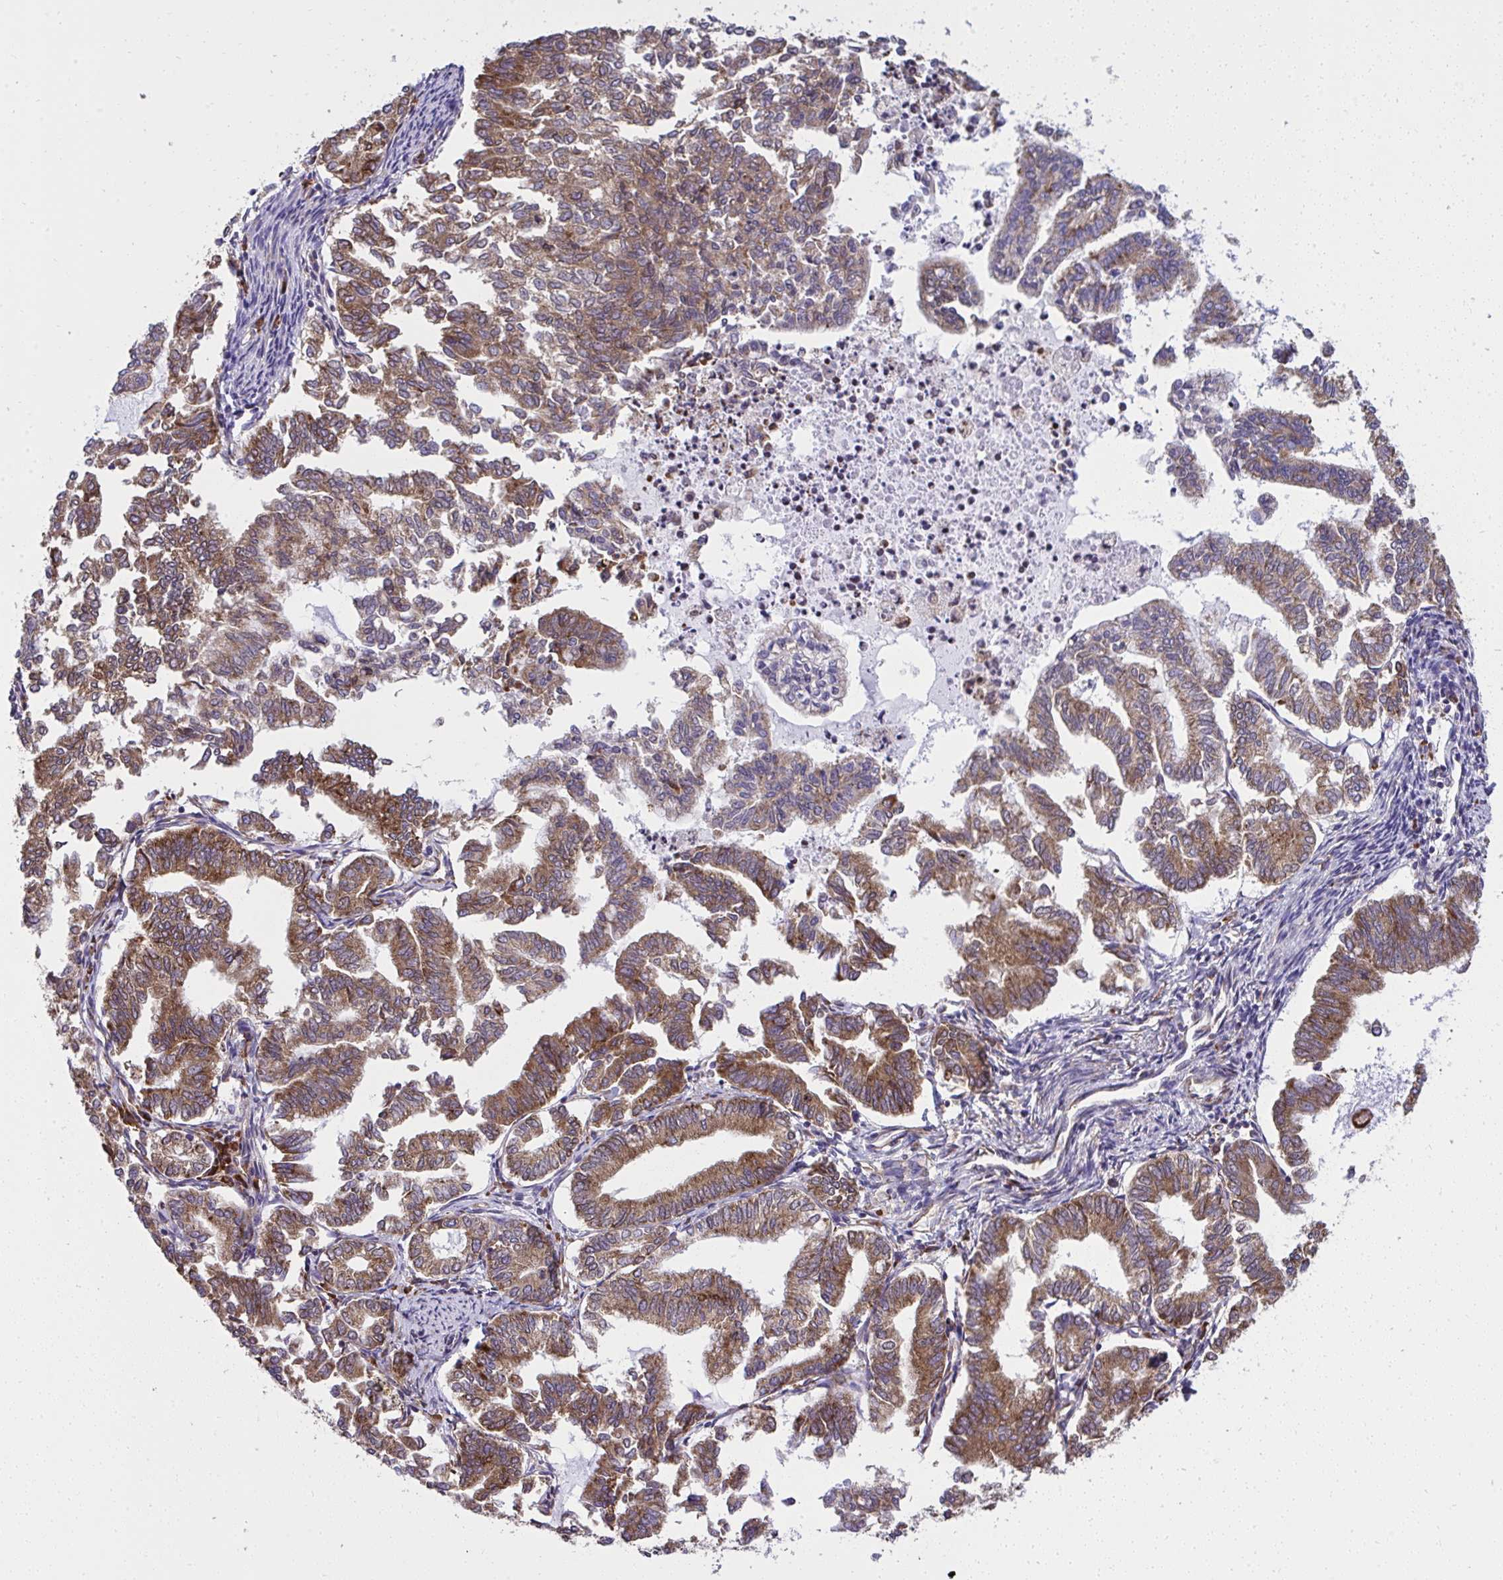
{"staining": {"intensity": "strong", "quantity": ">75%", "location": "cytoplasmic/membranous"}, "tissue": "endometrial cancer", "cell_type": "Tumor cells", "image_type": "cancer", "snomed": [{"axis": "morphology", "description": "Adenocarcinoma, NOS"}, {"axis": "topography", "description": "Endometrium"}], "caption": "High-power microscopy captured an immunohistochemistry image of endometrial adenocarcinoma, revealing strong cytoplasmic/membranous staining in about >75% of tumor cells.", "gene": "RPS7", "patient": {"sex": "female", "age": 79}}